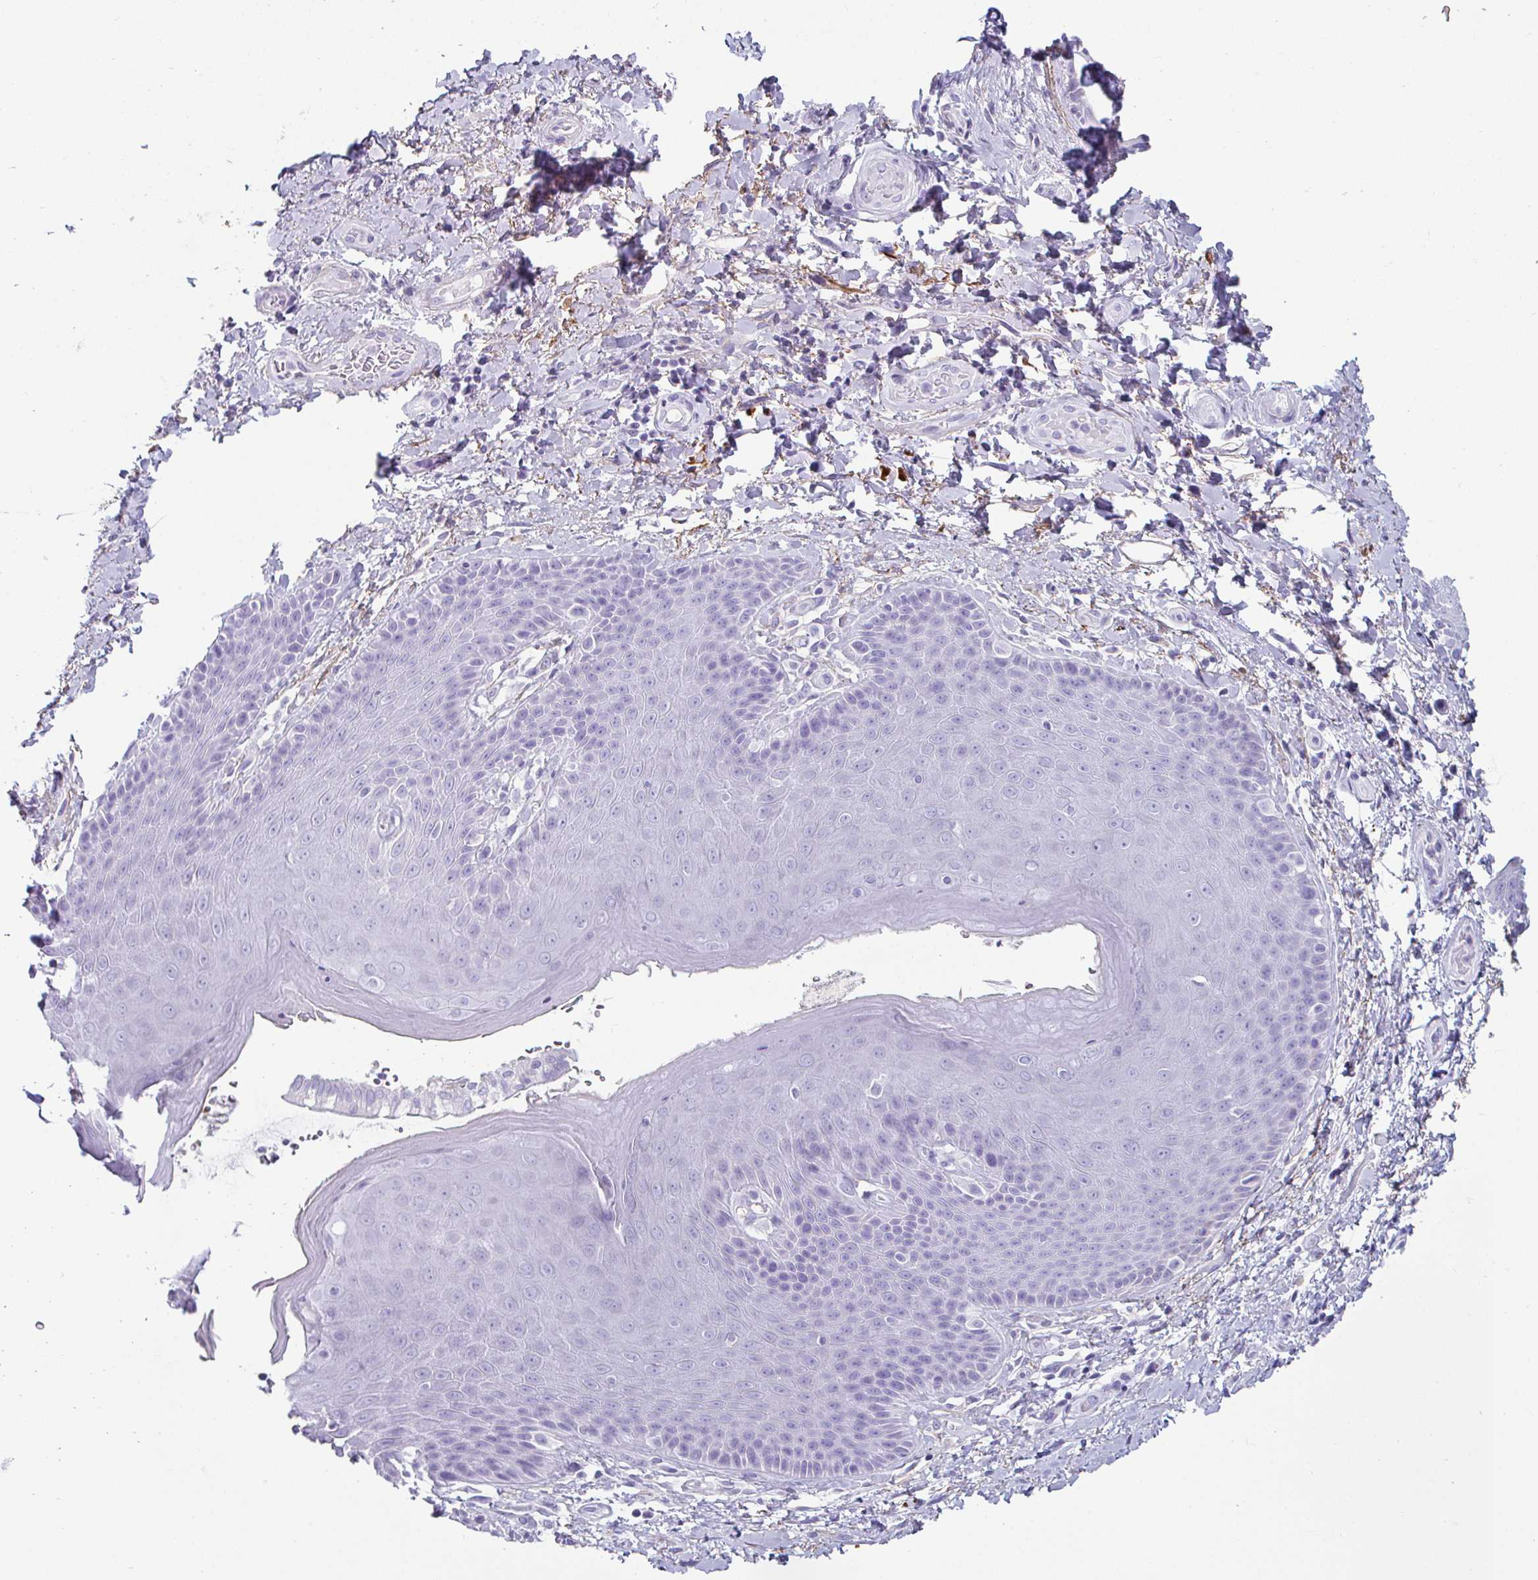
{"staining": {"intensity": "negative", "quantity": "none", "location": "none"}, "tissue": "skin", "cell_type": "Epidermal cells", "image_type": "normal", "snomed": [{"axis": "morphology", "description": "Normal tissue, NOS"}, {"axis": "topography", "description": "Anal"}, {"axis": "topography", "description": "Peripheral nerve tissue"}], "caption": "Epidermal cells show no significant expression in benign skin. Nuclei are stained in blue.", "gene": "CREG2", "patient": {"sex": "male", "age": 51}}